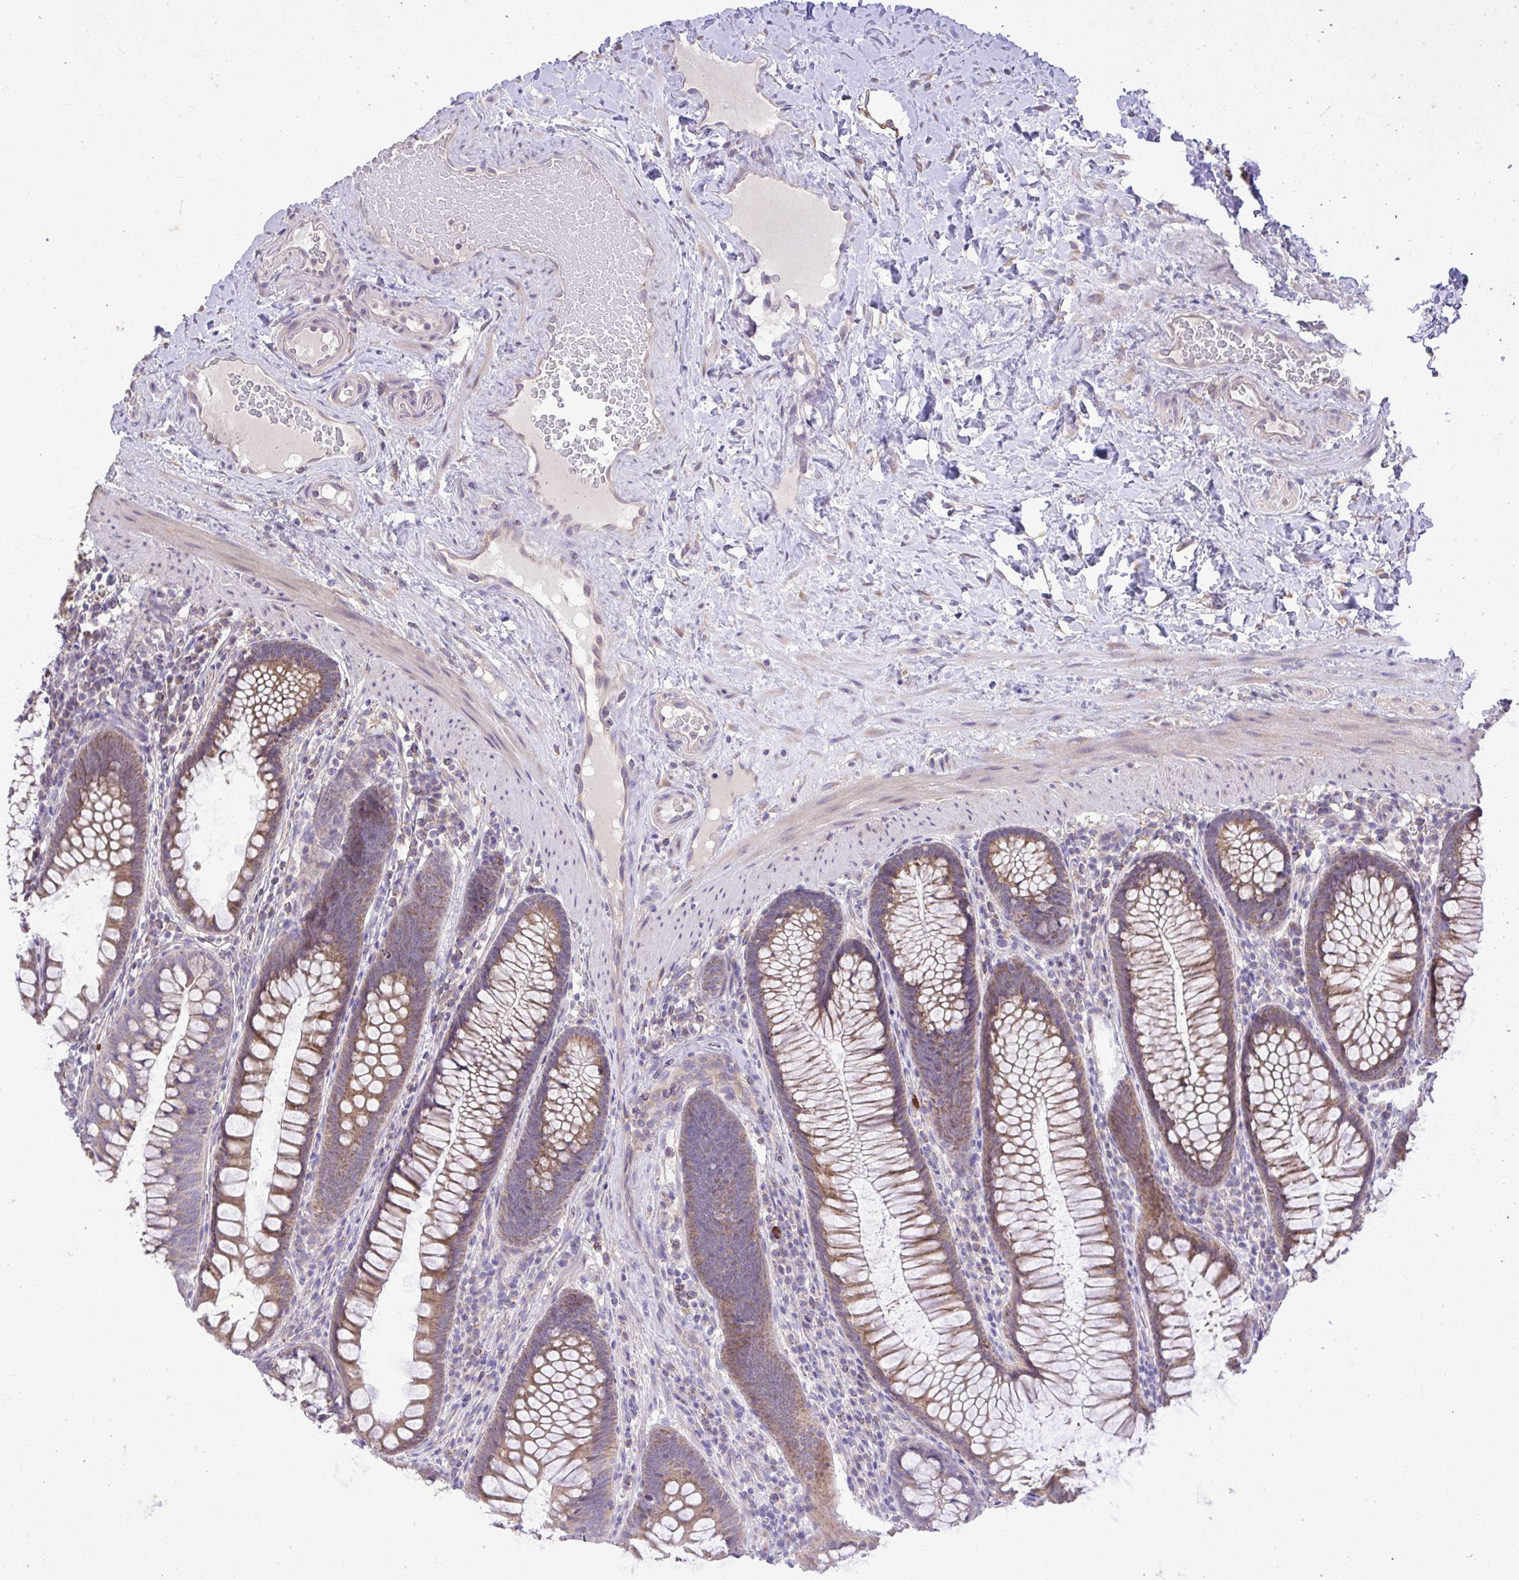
{"staining": {"intensity": "weak", "quantity": ">75%", "location": "cytoplasmic/membranous"}, "tissue": "colon", "cell_type": "Endothelial cells", "image_type": "normal", "snomed": [{"axis": "morphology", "description": "Normal tissue, NOS"}, {"axis": "morphology", "description": "Adenoma, NOS"}, {"axis": "topography", "description": "Soft tissue"}, {"axis": "topography", "description": "Colon"}], "caption": "Human colon stained for a protein (brown) shows weak cytoplasmic/membranous positive staining in approximately >75% of endothelial cells.", "gene": "MPC2", "patient": {"sex": "male", "age": 47}}